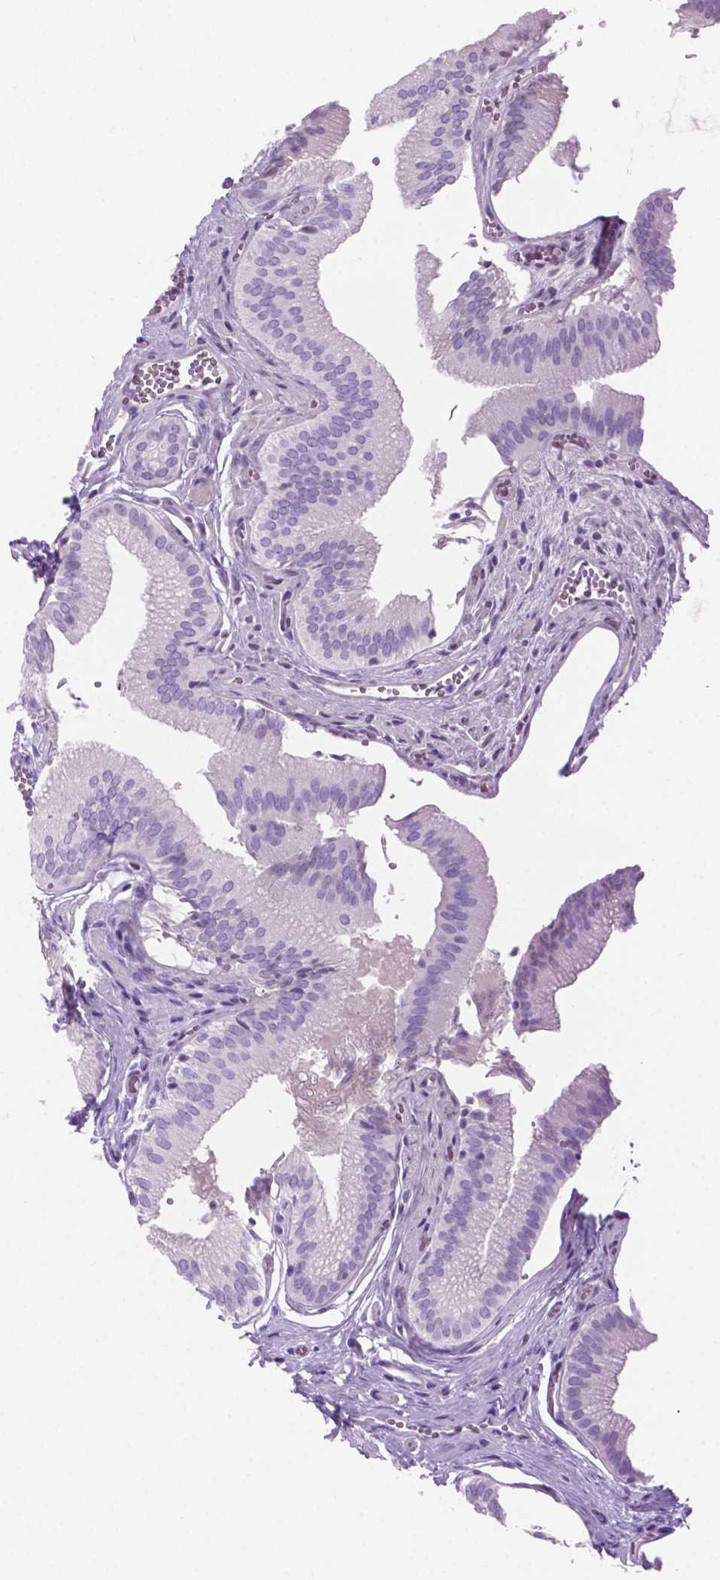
{"staining": {"intensity": "negative", "quantity": "none", "location": "none"}, "tissue": "gallbladder", "cell_type": "Glandular cells", "image_type": "normal", "snomed": [{"axis": "morphology", "description": "Normal tissue, NOS"}, {"axis": "topography", "description": "Gallbladder"}, {"axis": "topography", "description": "Peripheral nerve tissue"}], "caption": "This is a histopathology image of immunohistochemistry (IHC) staining of unremarkable gallbladder, which shows no staining in glandular cells.", "gene": "GRIN2B", "patient": {"sex": "male", "age": 17}}